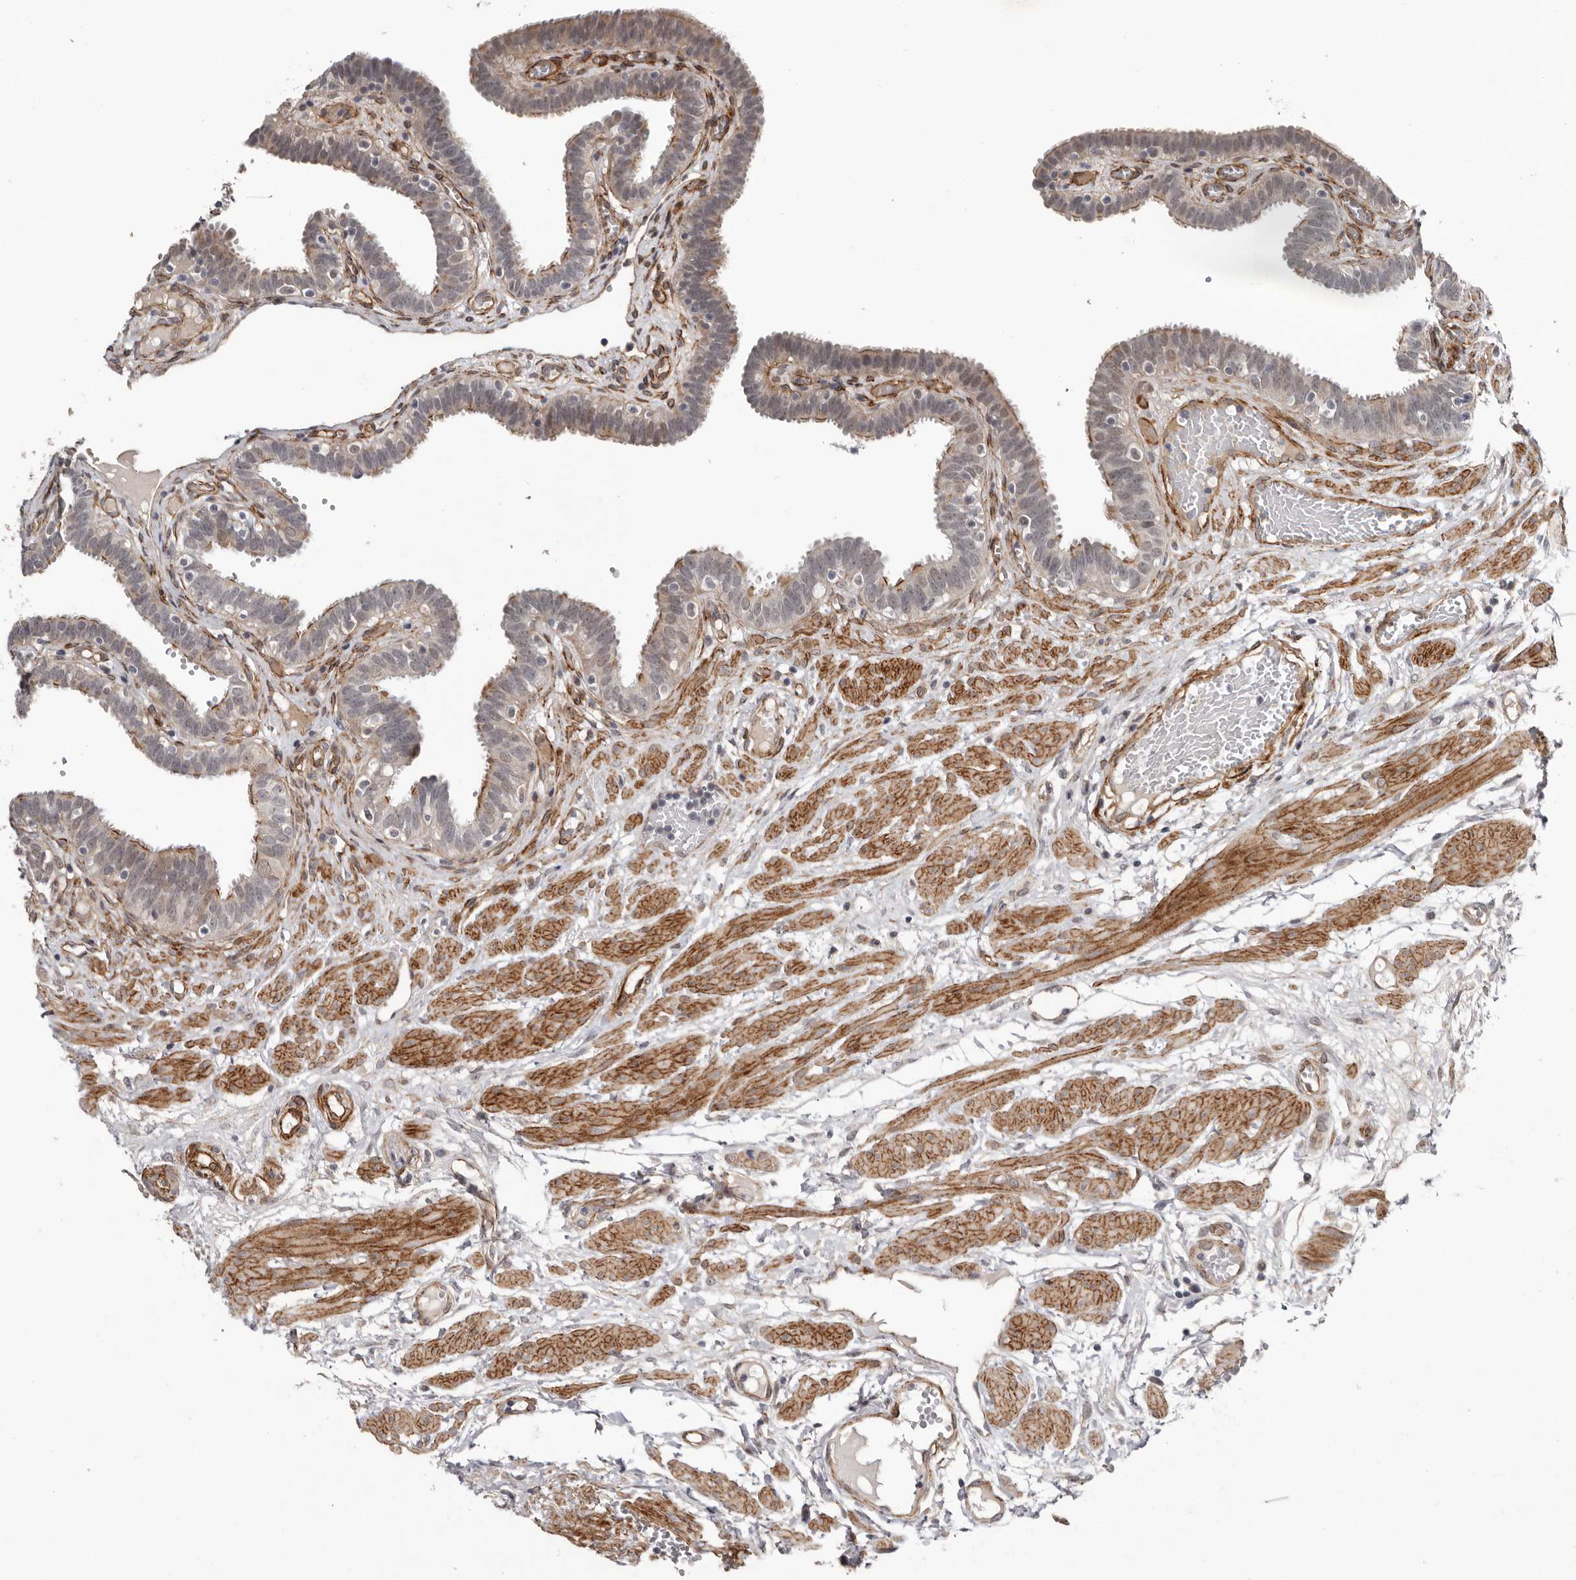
{"staining": {"intensity": "weak", "quantity": "25%-75%", "location": "cytoplasmic/membranous"}, "tissue": "fallopian tube", "cell_type": "Glandular cells", "image_type": "normal", "snomed": [{"axis": "morphology", "description": "Normal tissue, NOS"}, {"axis": "topography", "description": "Fallopian tube"}, {"axis": "topography", "description": "Placenta"}], "caption": "Protein staining of benign fallopian tube shows weak cytoplasmic/membranous expression in about 25%-75% of glandular cells.", "gene": "RANBP17", "patient": {"sex": "female", "age": 32}}